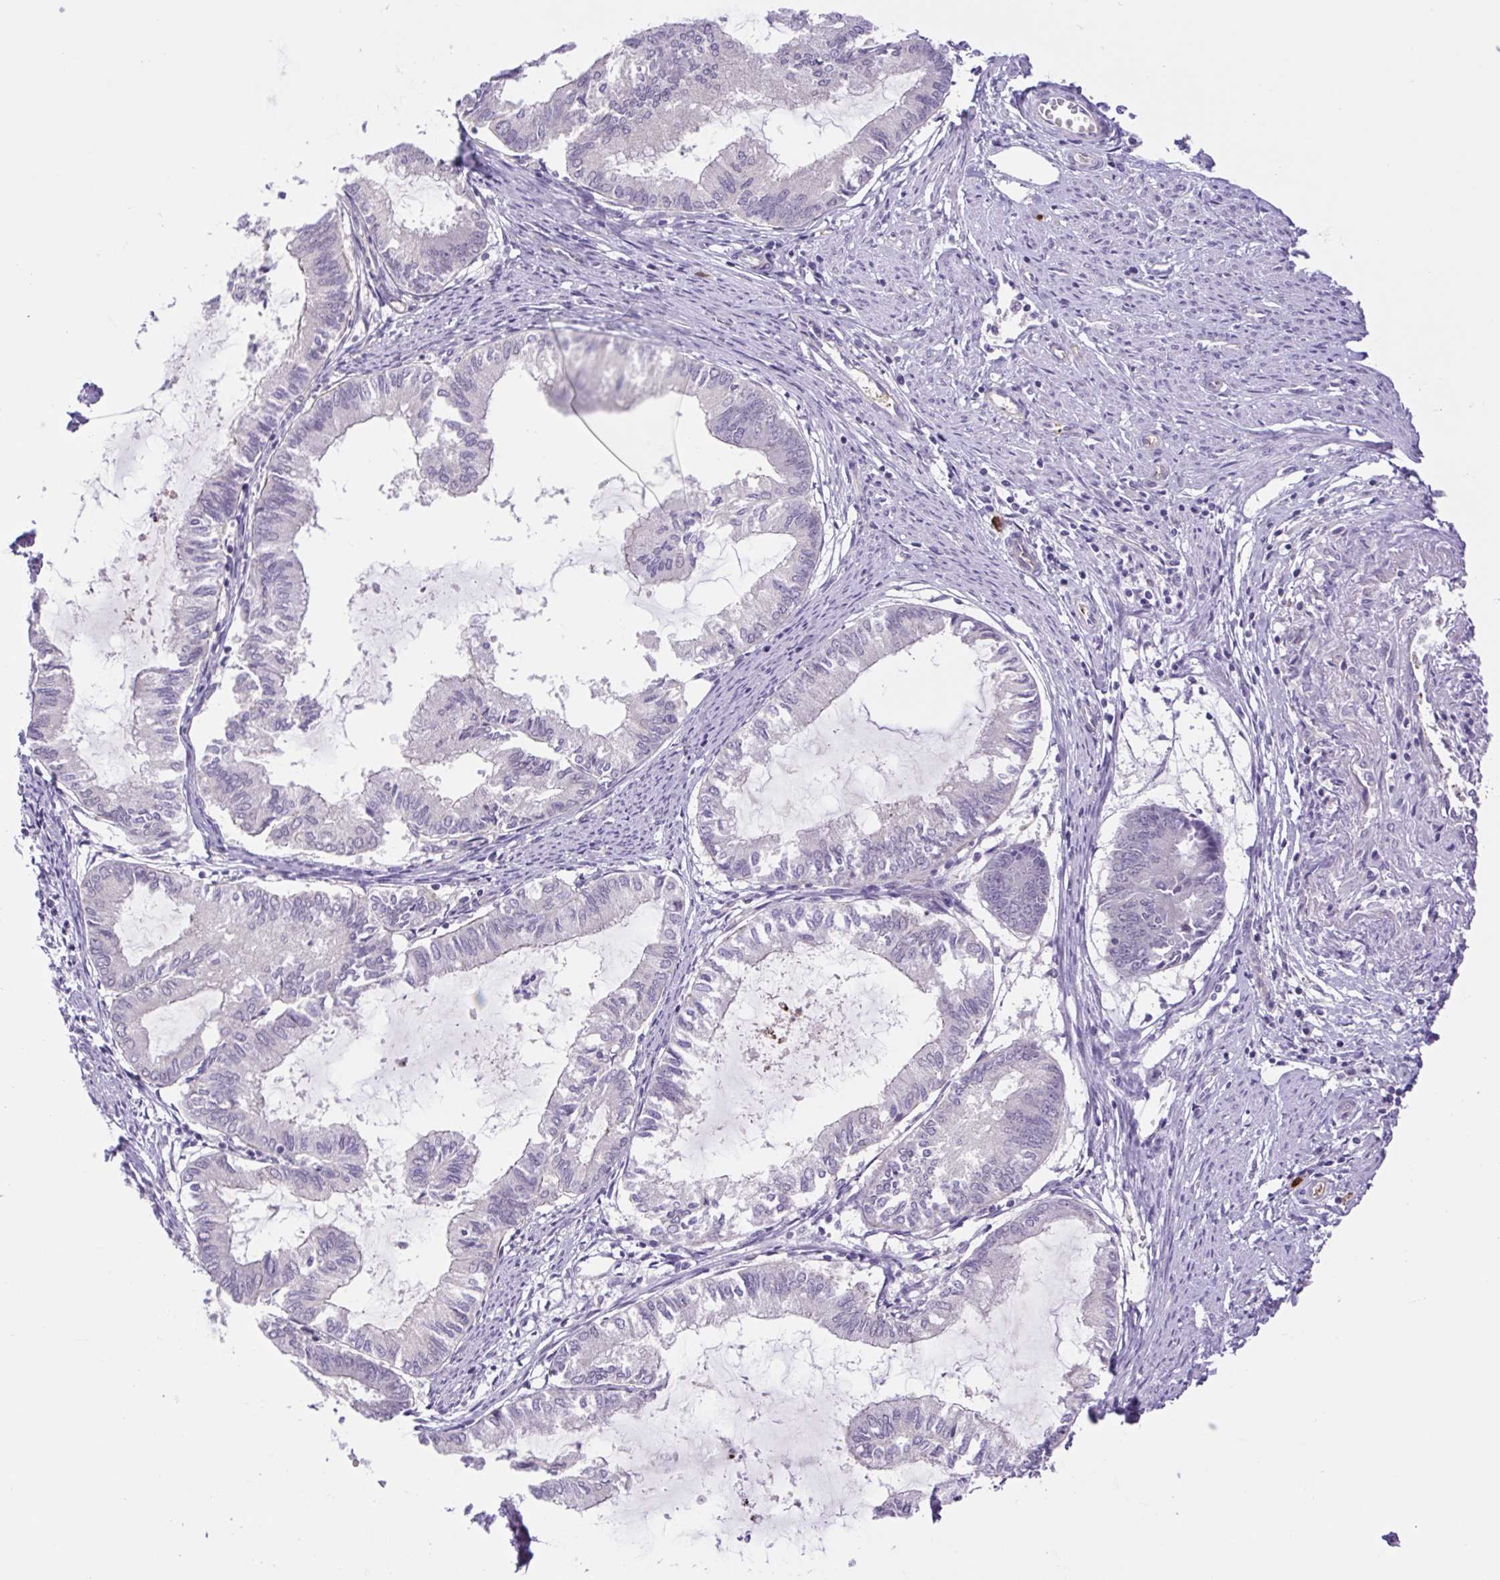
{"staining": {"intensity": "negative", "quantity": "none", "location": "none"}, "tissue": "endometrial cancer", "cell_type": "Tumor cells", "image_type": "cancer", "snomed": [{"axis": "morphology", "description": "Adenocarcinoma, NOS"}, {"axis": "topography", "description": "Endometrium"}], "caption": "IHC micrograph of neoplastic tissue: human endometrial cancer stained with DAB (3,3'-diaminobenzidine) displays no significant protein expression in tumor cells.", "gene": "FAM177B", "patient": {"sex": "female", "age": 86}}